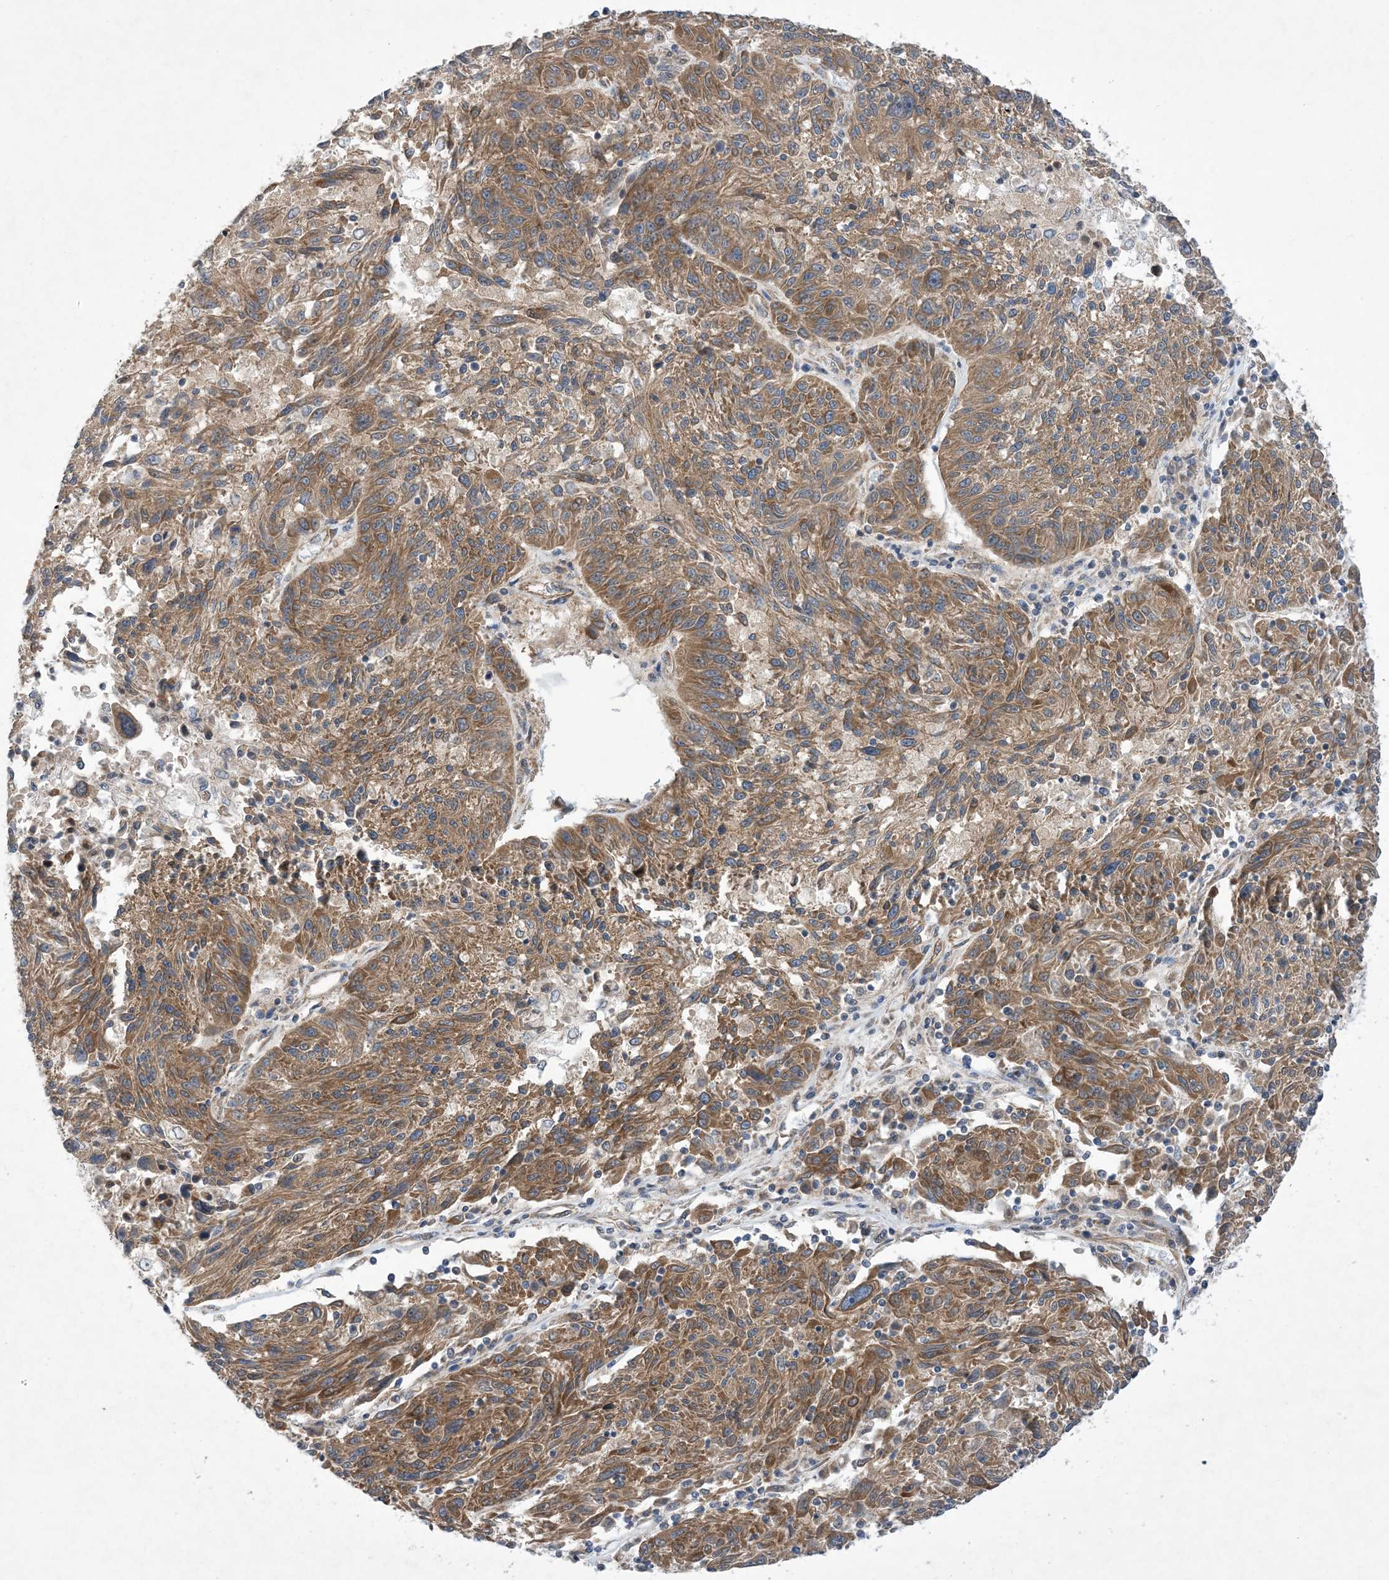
{"staining": {"intensity": "moderate", "quantity": ">75%", "location": "cytoplasmic/membranous"}, "tissue": "melanoma", "cell_type": "Tumor cells", "image_type": "cancer", "snomed": [{"axis": "morphology", "description": "Malignant melanoma, NOS"}, {"axis": "topography", "description": "Skin"}], "caption": "Human malignant melanoma stained with a brown dye exhibits moderate cytoplasmic/membranous positive expression in approximately >75% of tumor cells.", "gene": "EHBP1", "patient": {"sex": "male", "age": 53}}